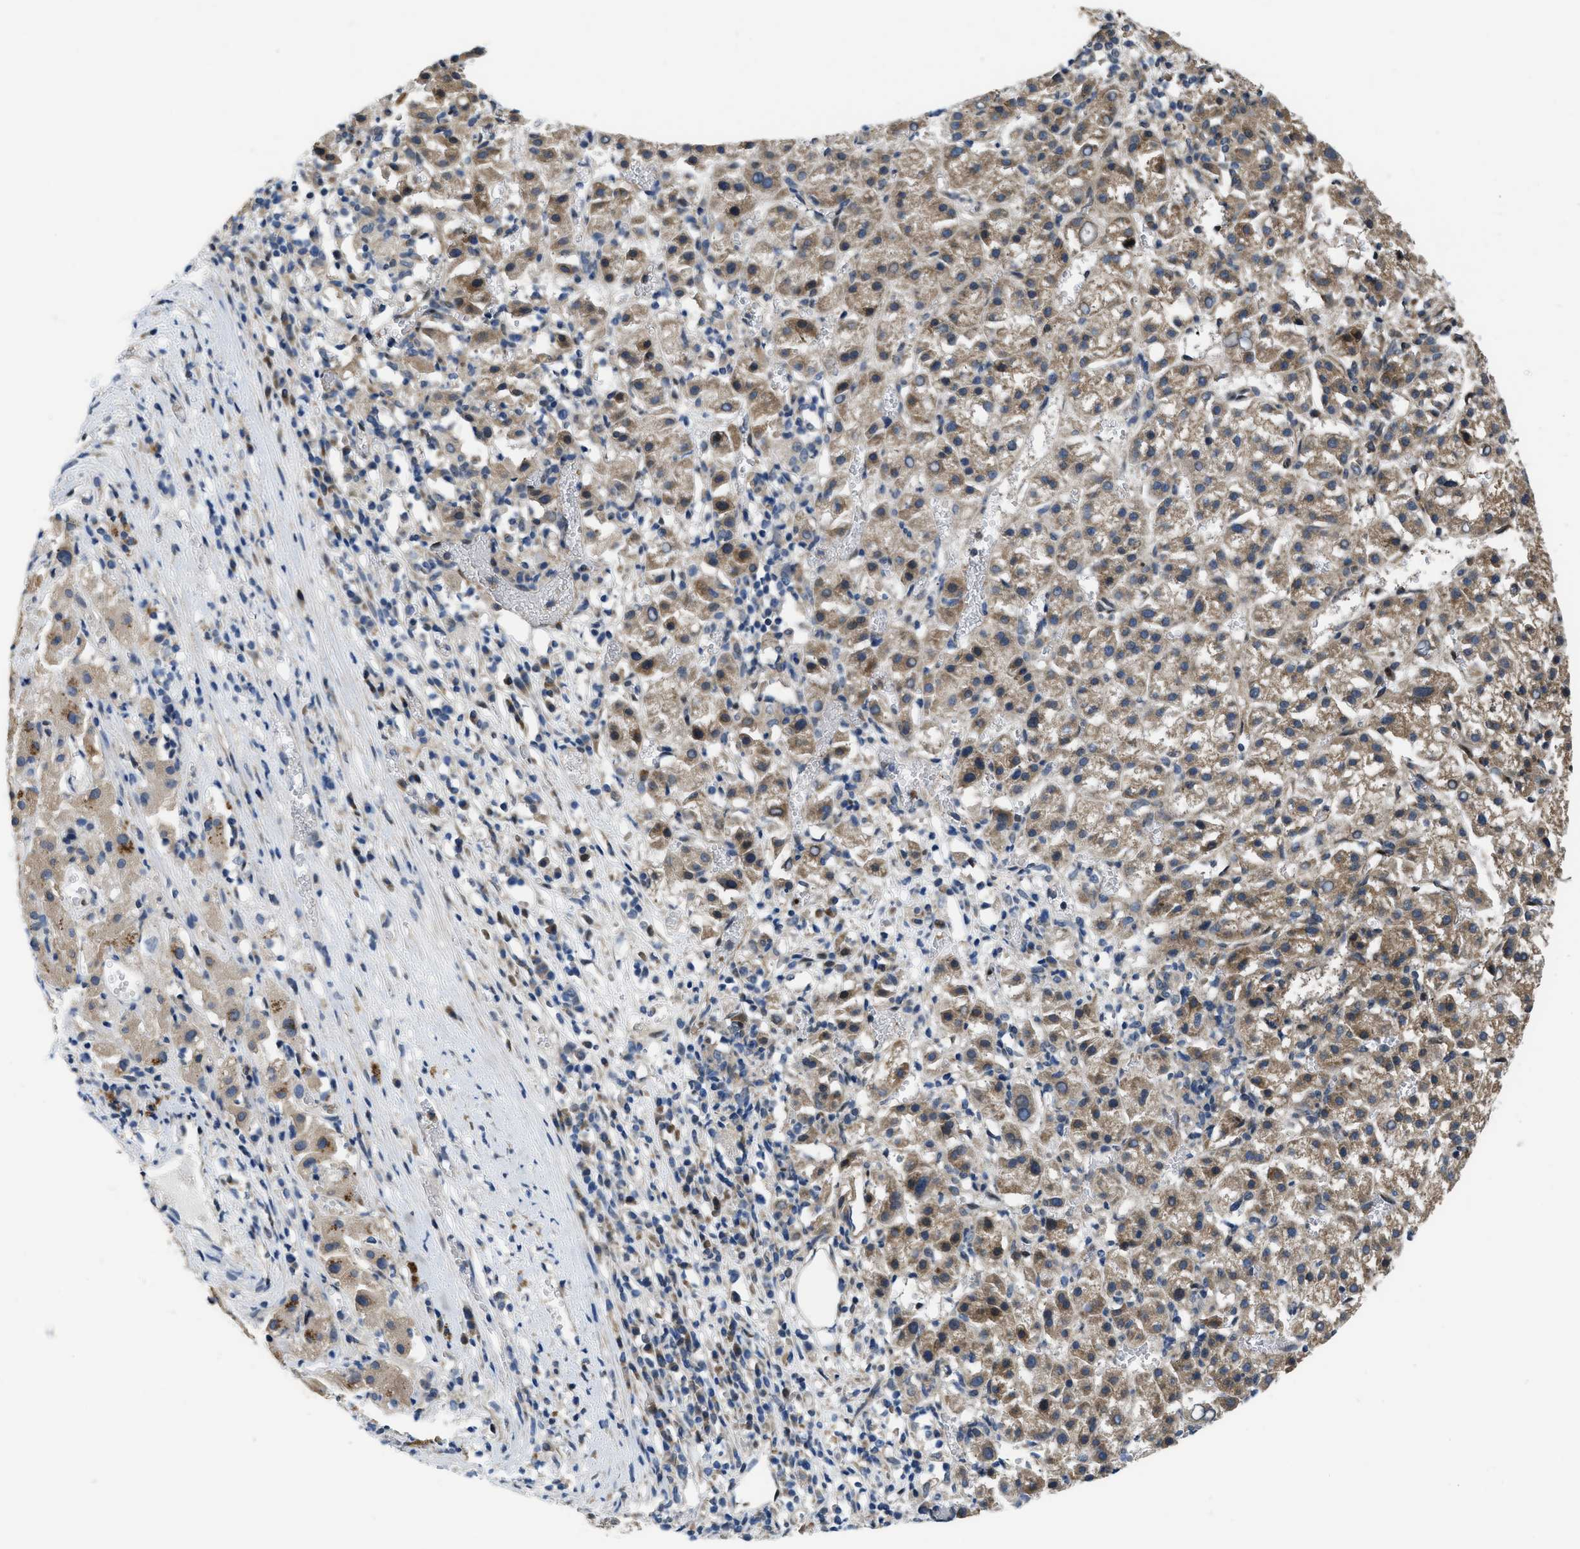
{"staining": {"intensity": "moderate", "quantity": ">75%", "location": "cytoplasmic/membranous"}, "tissue": "liver cancer", "cell_type": "Tumor cells", "image_type": "cancer", "snomed": [{"axis": "morphology", "description": "Carcinoma, Hepatocellular, NOS"}, {"axis": "topography", "description": "Liver"}], "caption": "A histopathology image of hepatocellular carcinoma (liver) stained for a protein displays moderate cytoplasmic/membranous brown staining in tumor cells.", "gene": "PPP2CB", "patient": {"sex": "female", "age": 58}}